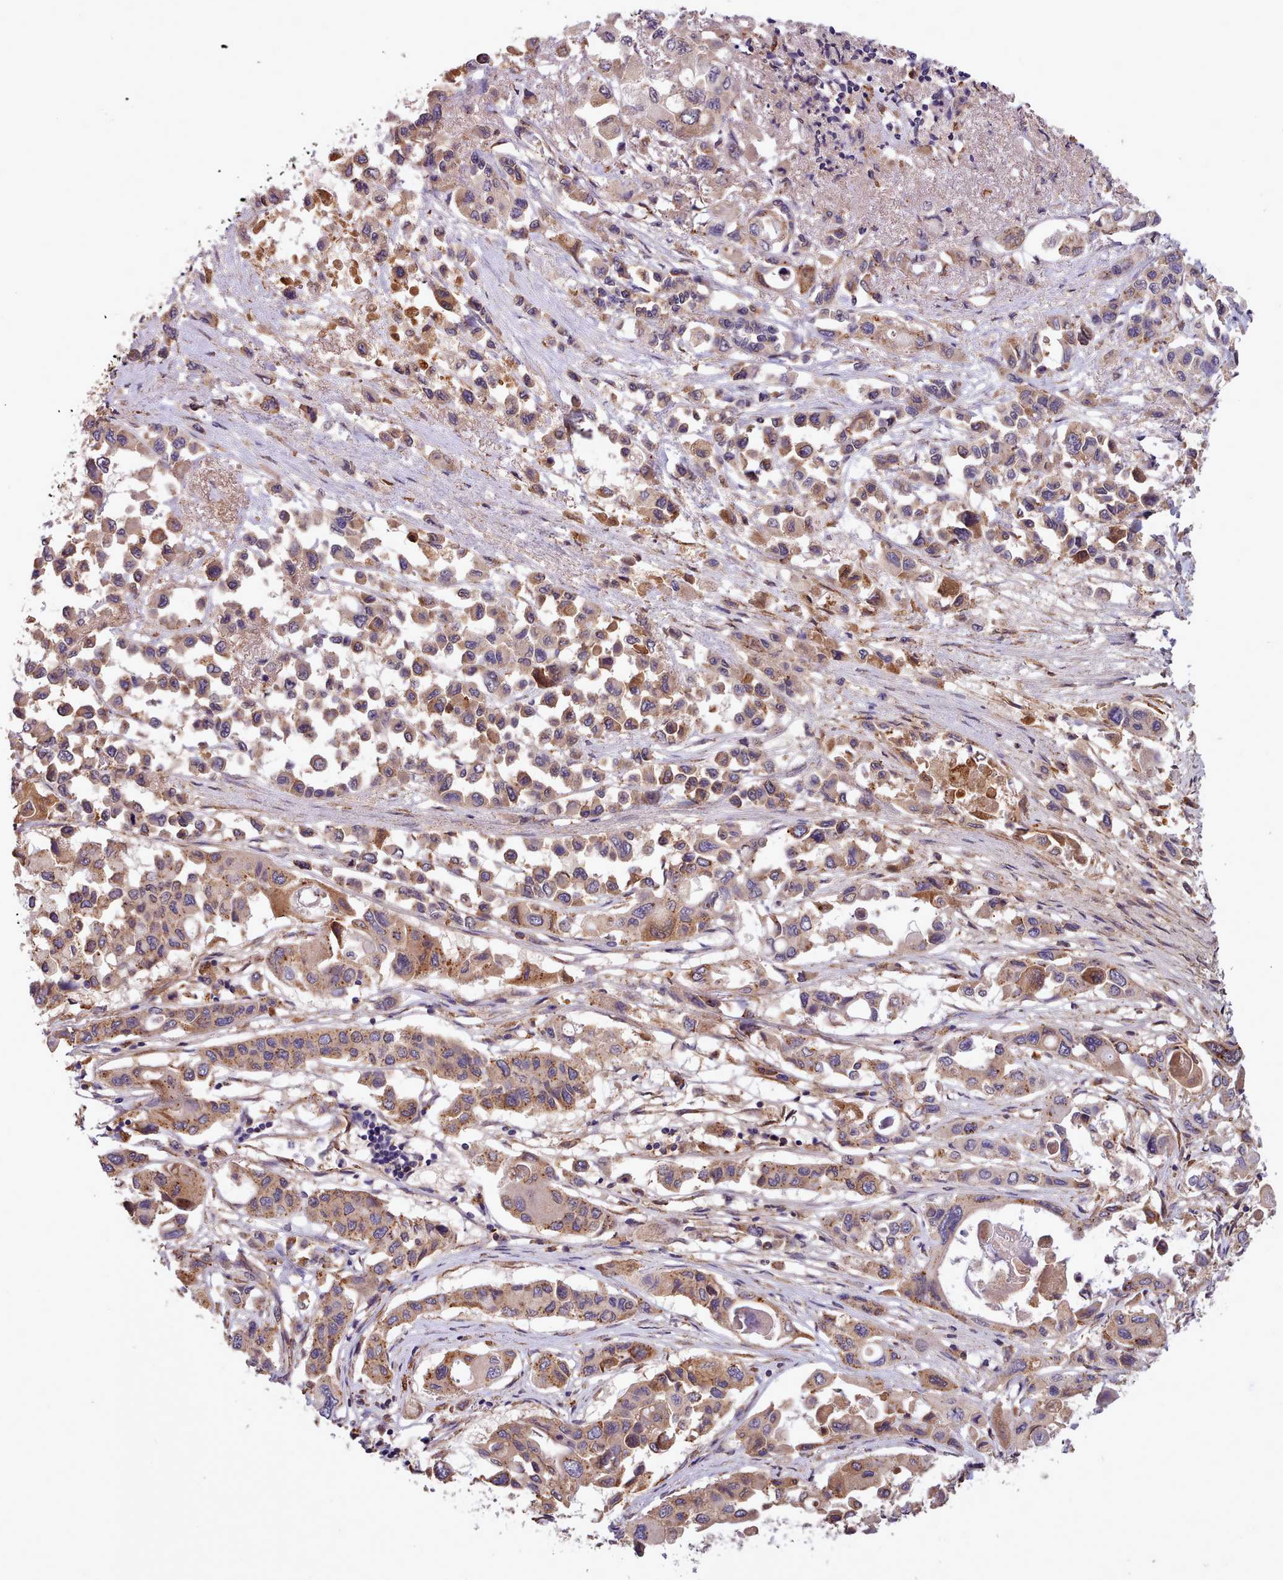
{"staining": {"intensity": "moderate", "quantity": ">75%", "location": "cytoplasmic/membranous"}, "tissue": "pancreatic cancer", "cell_type": "Tumor cells", "image_type": "cancer", "snomed": [{"axis": "morphology", "description": "Adenocarcinoma, NOS"}, {"axis": "topography", "description": "Pancreas"}], "caption": "DAB (3,3'-diaminobenzidine) immunohistochemical staining of human pancreatic cancer exhibits moderate cytoplasmic/membranous protein staining in about >75% of tumor cells.", "gene": "PIP4P1", "patient": {"sex": "male", "age": 92}}